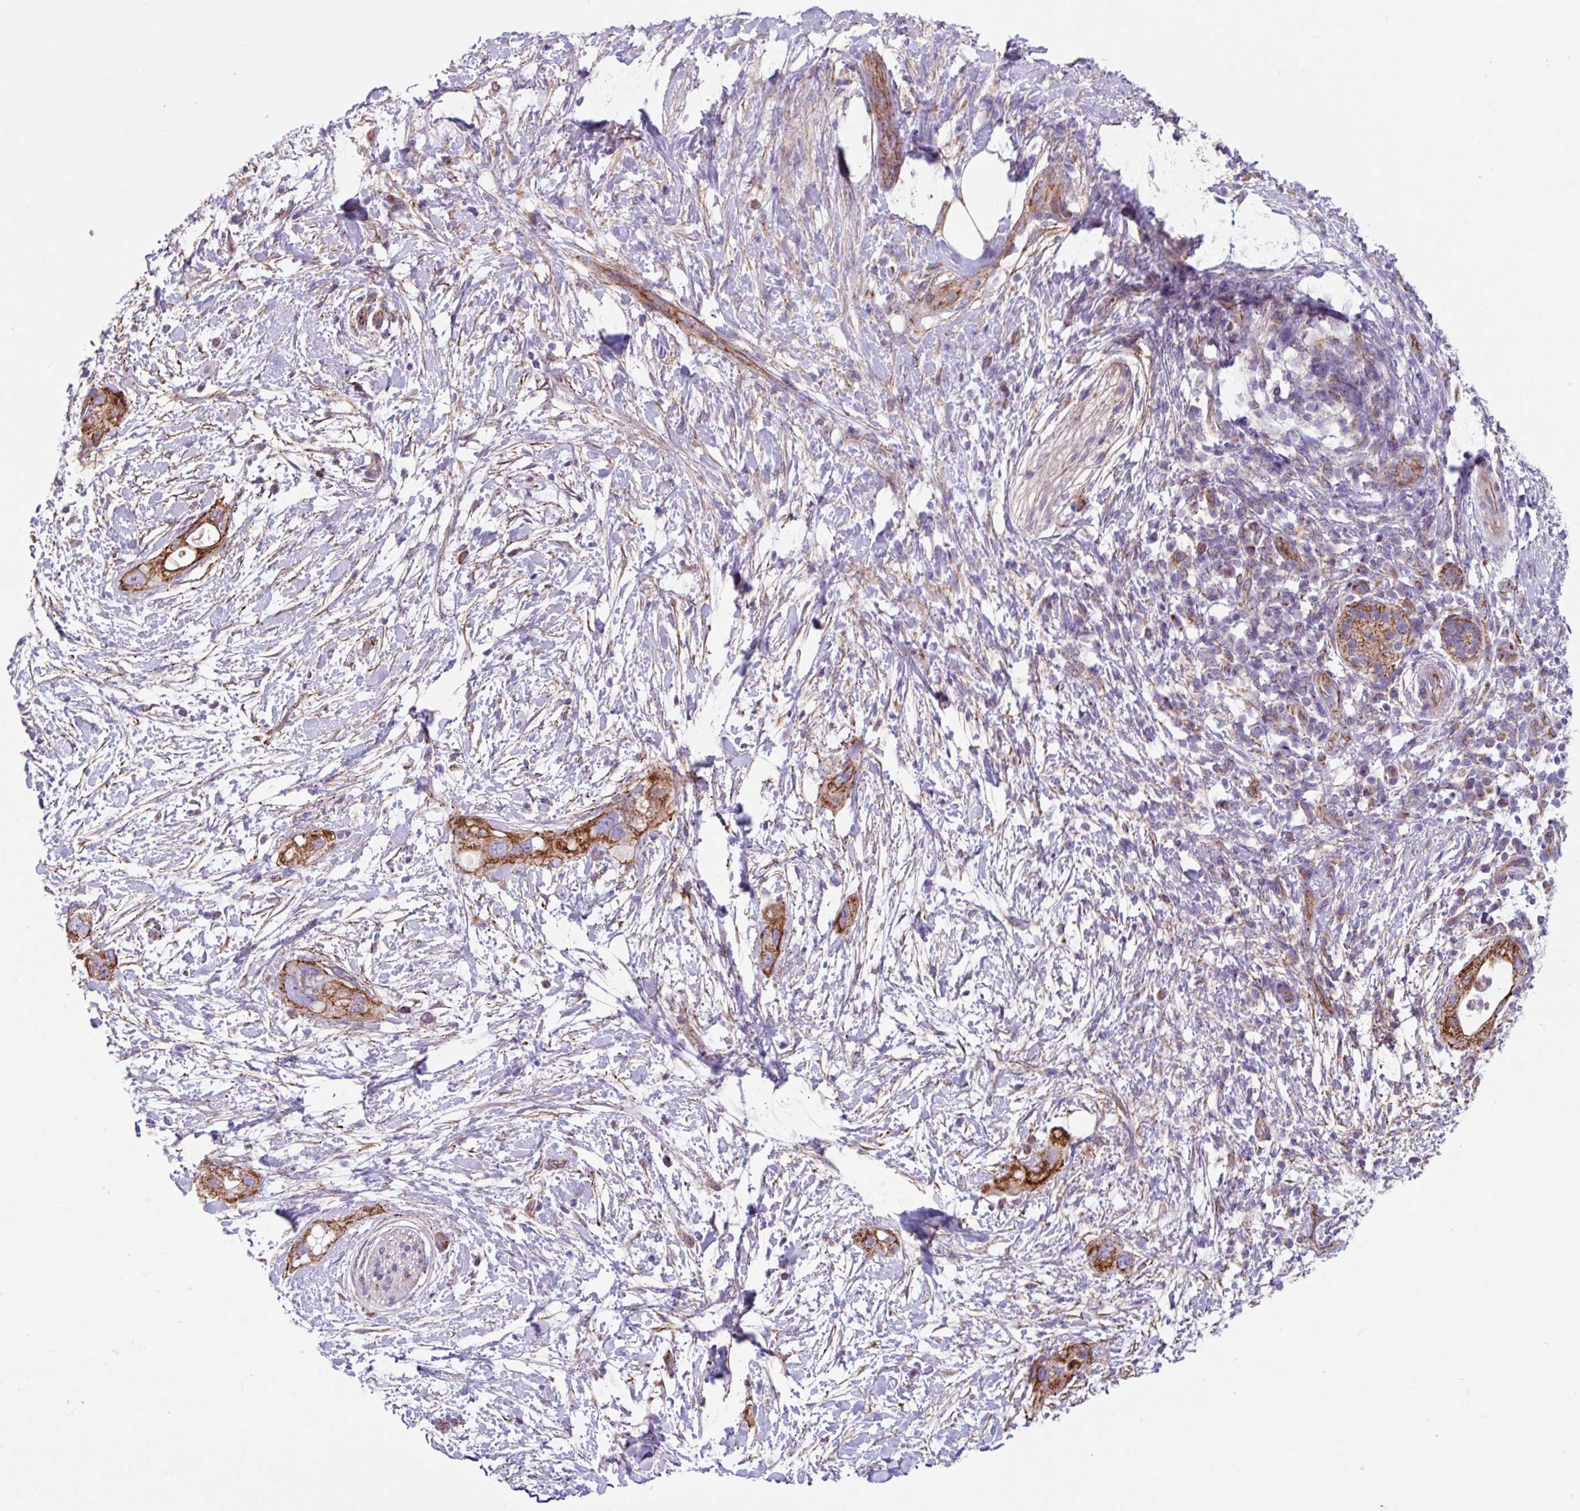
{"staining": {"intensity": "strong", "quantity": "25%-75%", "location": "cytoplasmic/membranous"}, "tissue": "pancreatic cancer", "cell_type": "Tumor cells", "image_type": "cancer", "snomed": [{"axis": "morphology", "description": "Adenocarcinoma, NOS"}, {"axis": "topography", "description": "Pancreas"}], "caption": "The photomicrograph demonstrates a brown stain indicating the presence of a protein in the cytoplasmic/membranous of tumor cells in pancreatic cancer (adenocarcinoma). (IHC, brightfield microscopy, high magnification).", "gene": "OTULIN", "patient": {"sex": "female", "age": 72}}